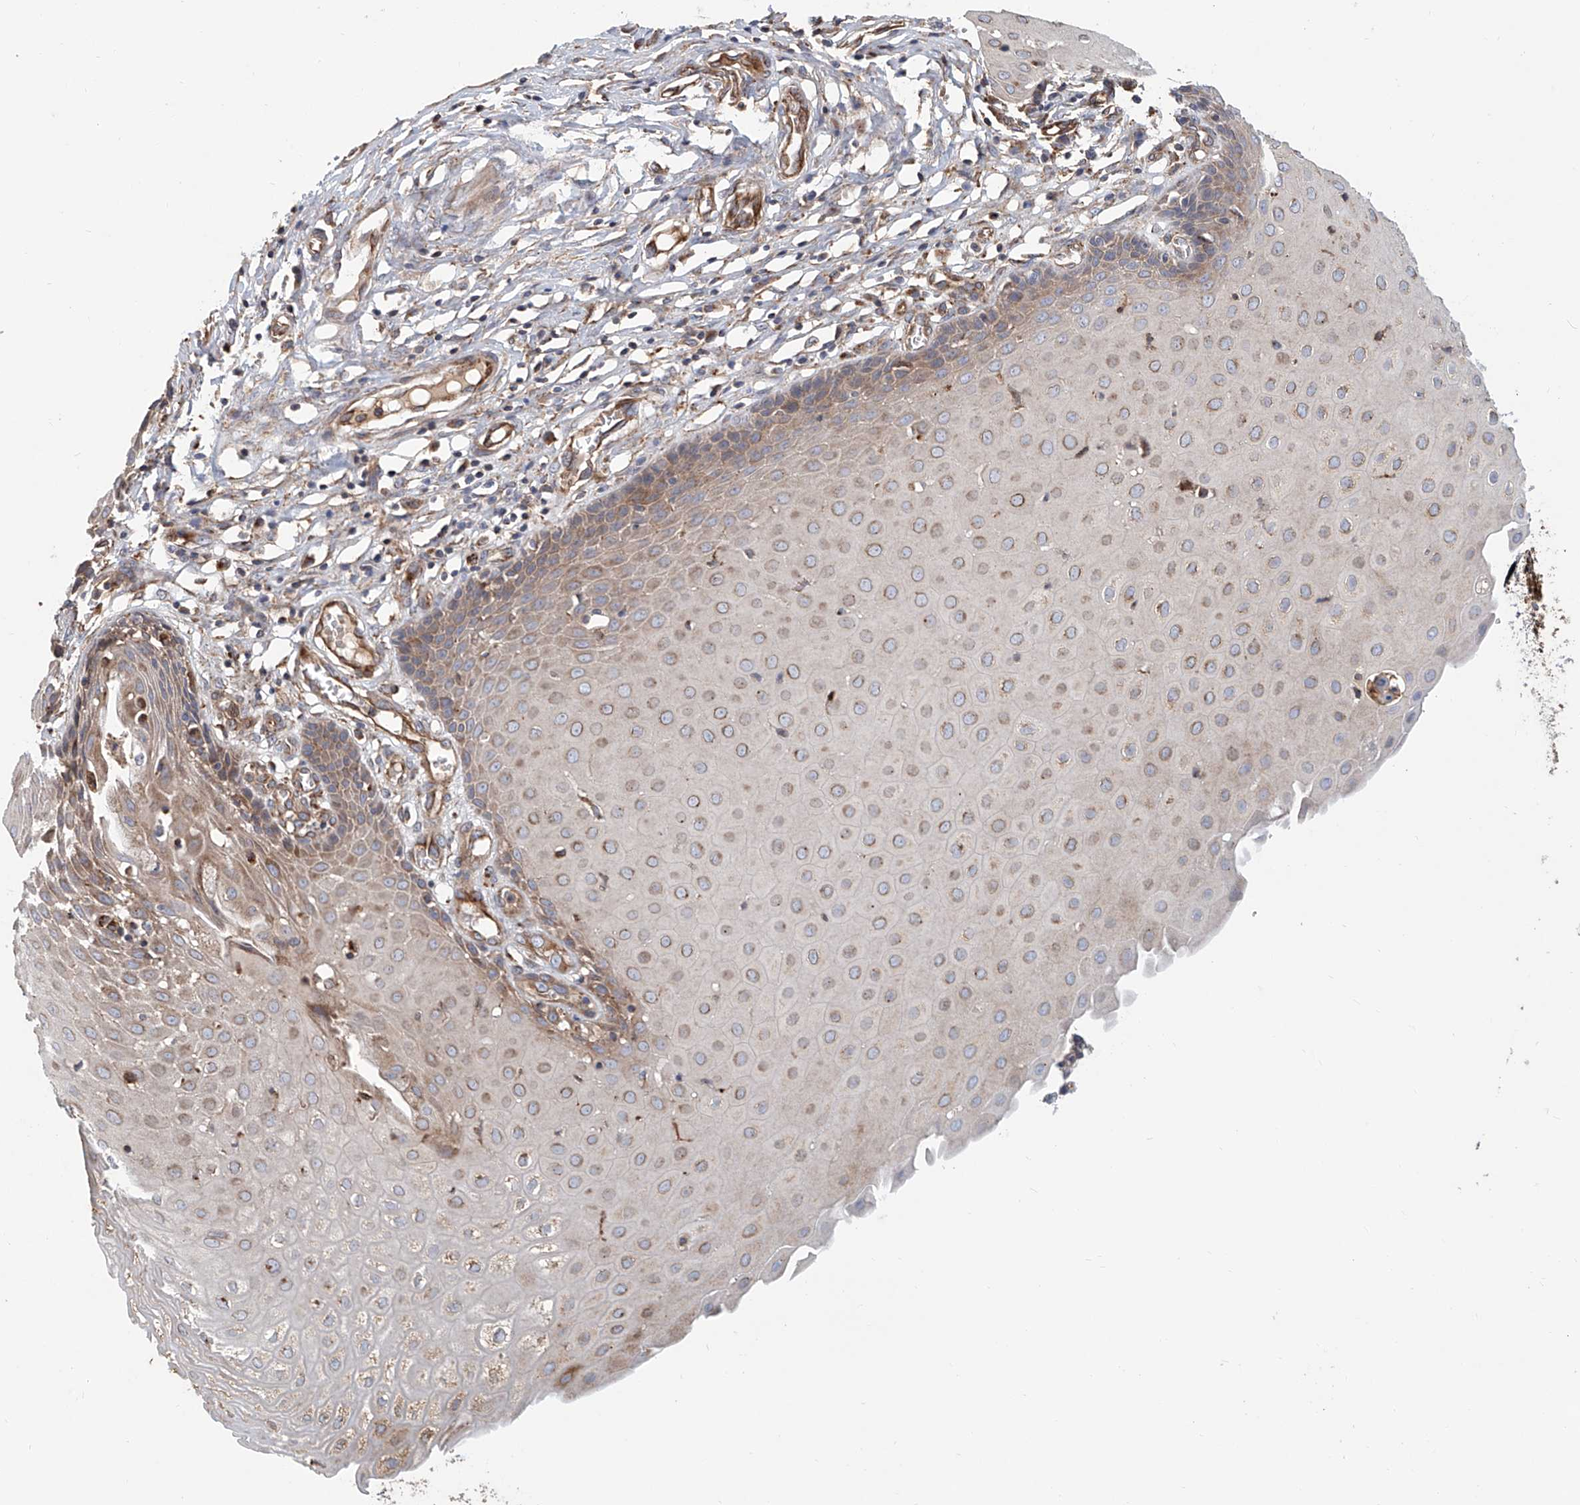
{"staining": {"intensity": "strong", "quantity": "<25%", "location": "cytoplasmic/membranous"}, "tissue": "cervix", "cell_type": "Glandular cells", "image_type": "normal", "snomed": [{"axis": "morphology", "description": "Normal tissue, NOS"}, {"axis": "topography", "description": "Cervix"}], "caption": "DAB (3,3'-diaminobenzidine) immunohistochemical staining of normal human cervix exhibits strong cytoplasmic/membranous protein expression in approximately <25% of glandular cells.", "gene": "HGSNAT", "patient": {"sex": "female", "age": 55}}